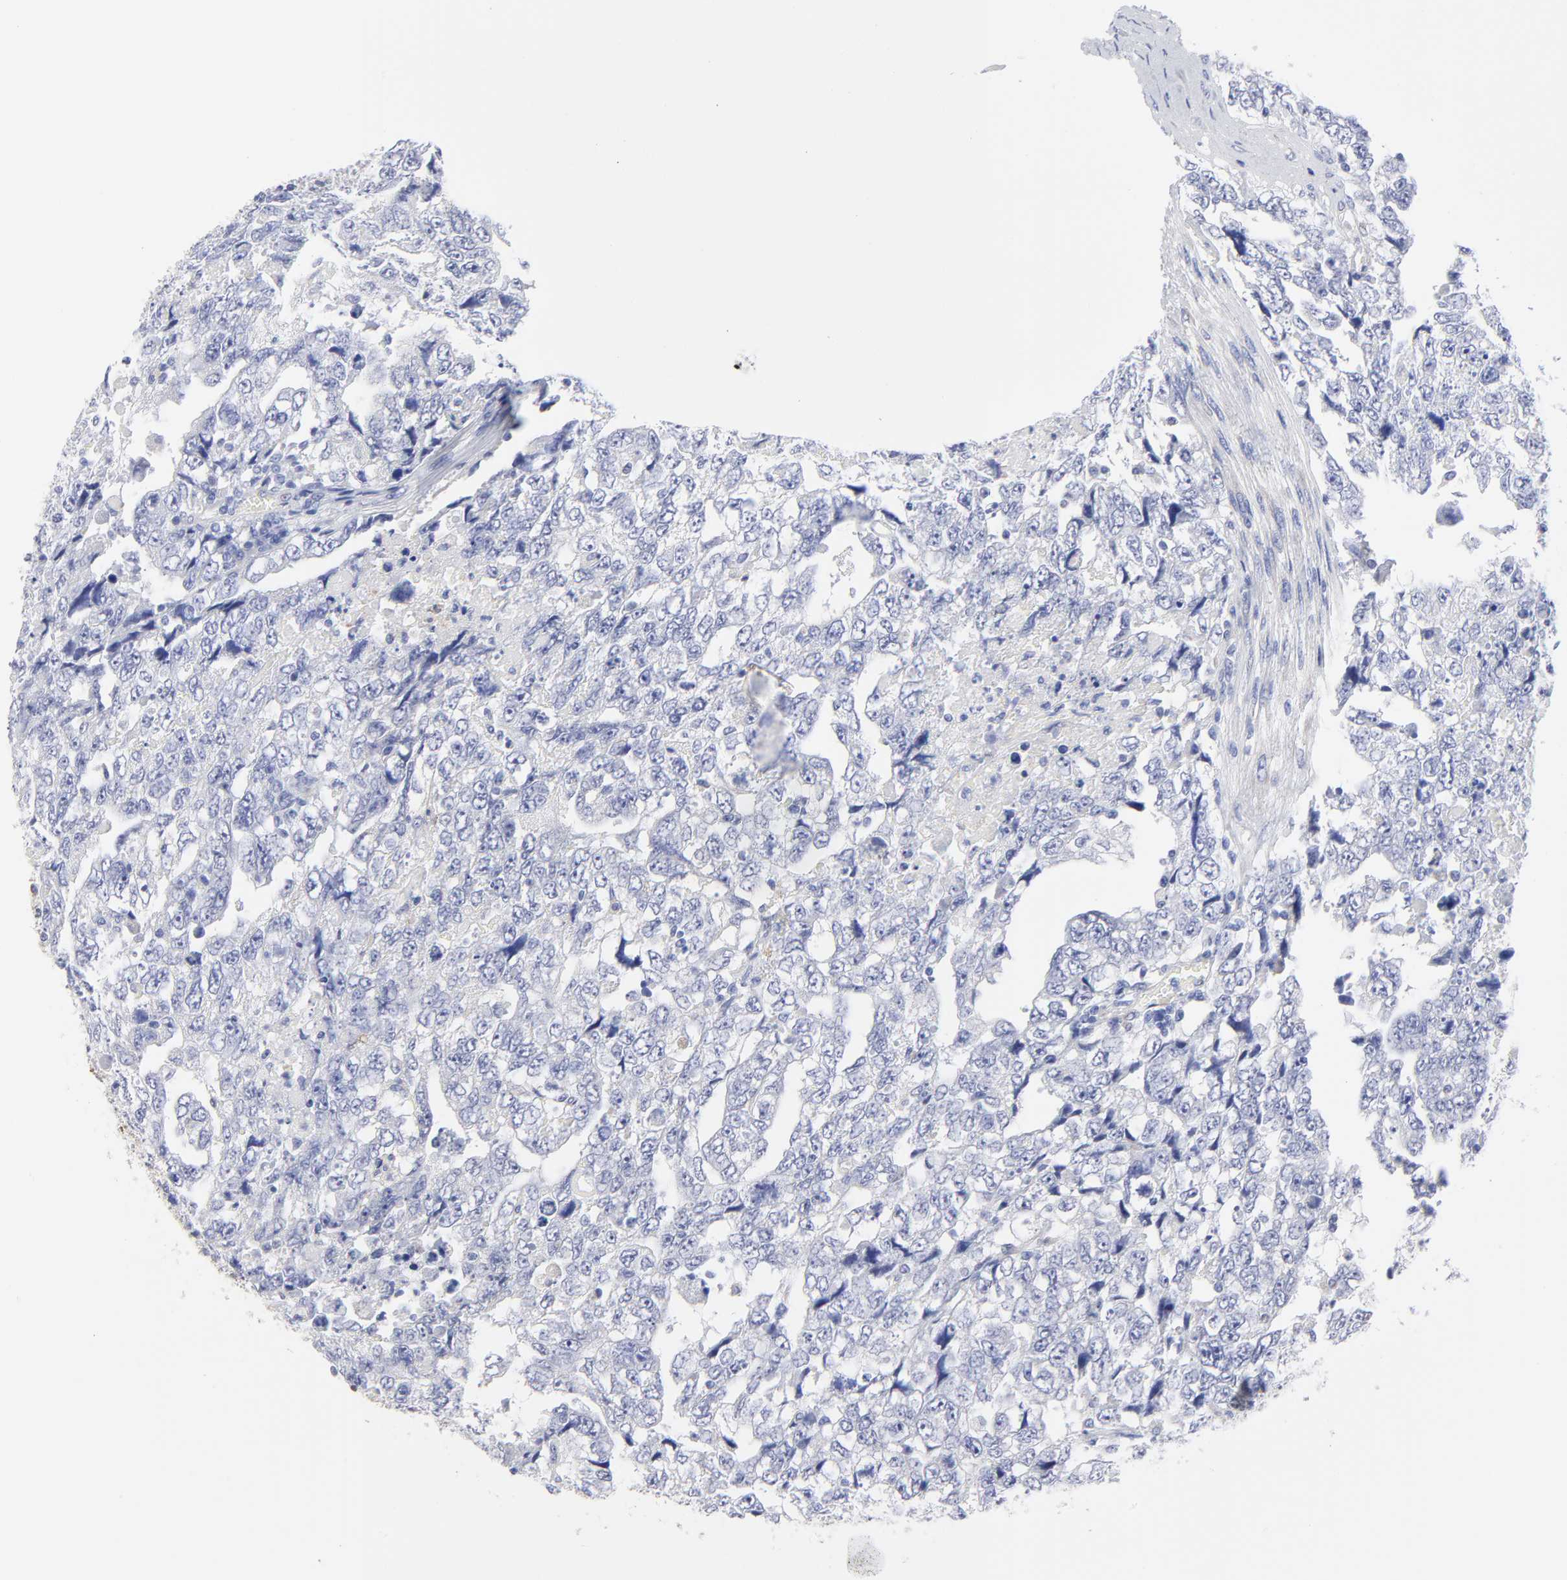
{"staining": {"intensity": "negative", "quantity": "none", "location": "none"}, "tissue": "testis cancer", "cell_type": "Tumor cells", "image_type": "cancer", "snomed": [{"axis": "morphology", "description": "Carcinoma, Embryonal, NOS"}, {"axis": "topography", "description": "Testis"}], "caption": "Tumor cells are negative for protein expression in human testis cancer. (IHC, brightfield microscopy, high magnification).", "gene": "DUSP9", "patient": {"sex": "male", "age": 36}}